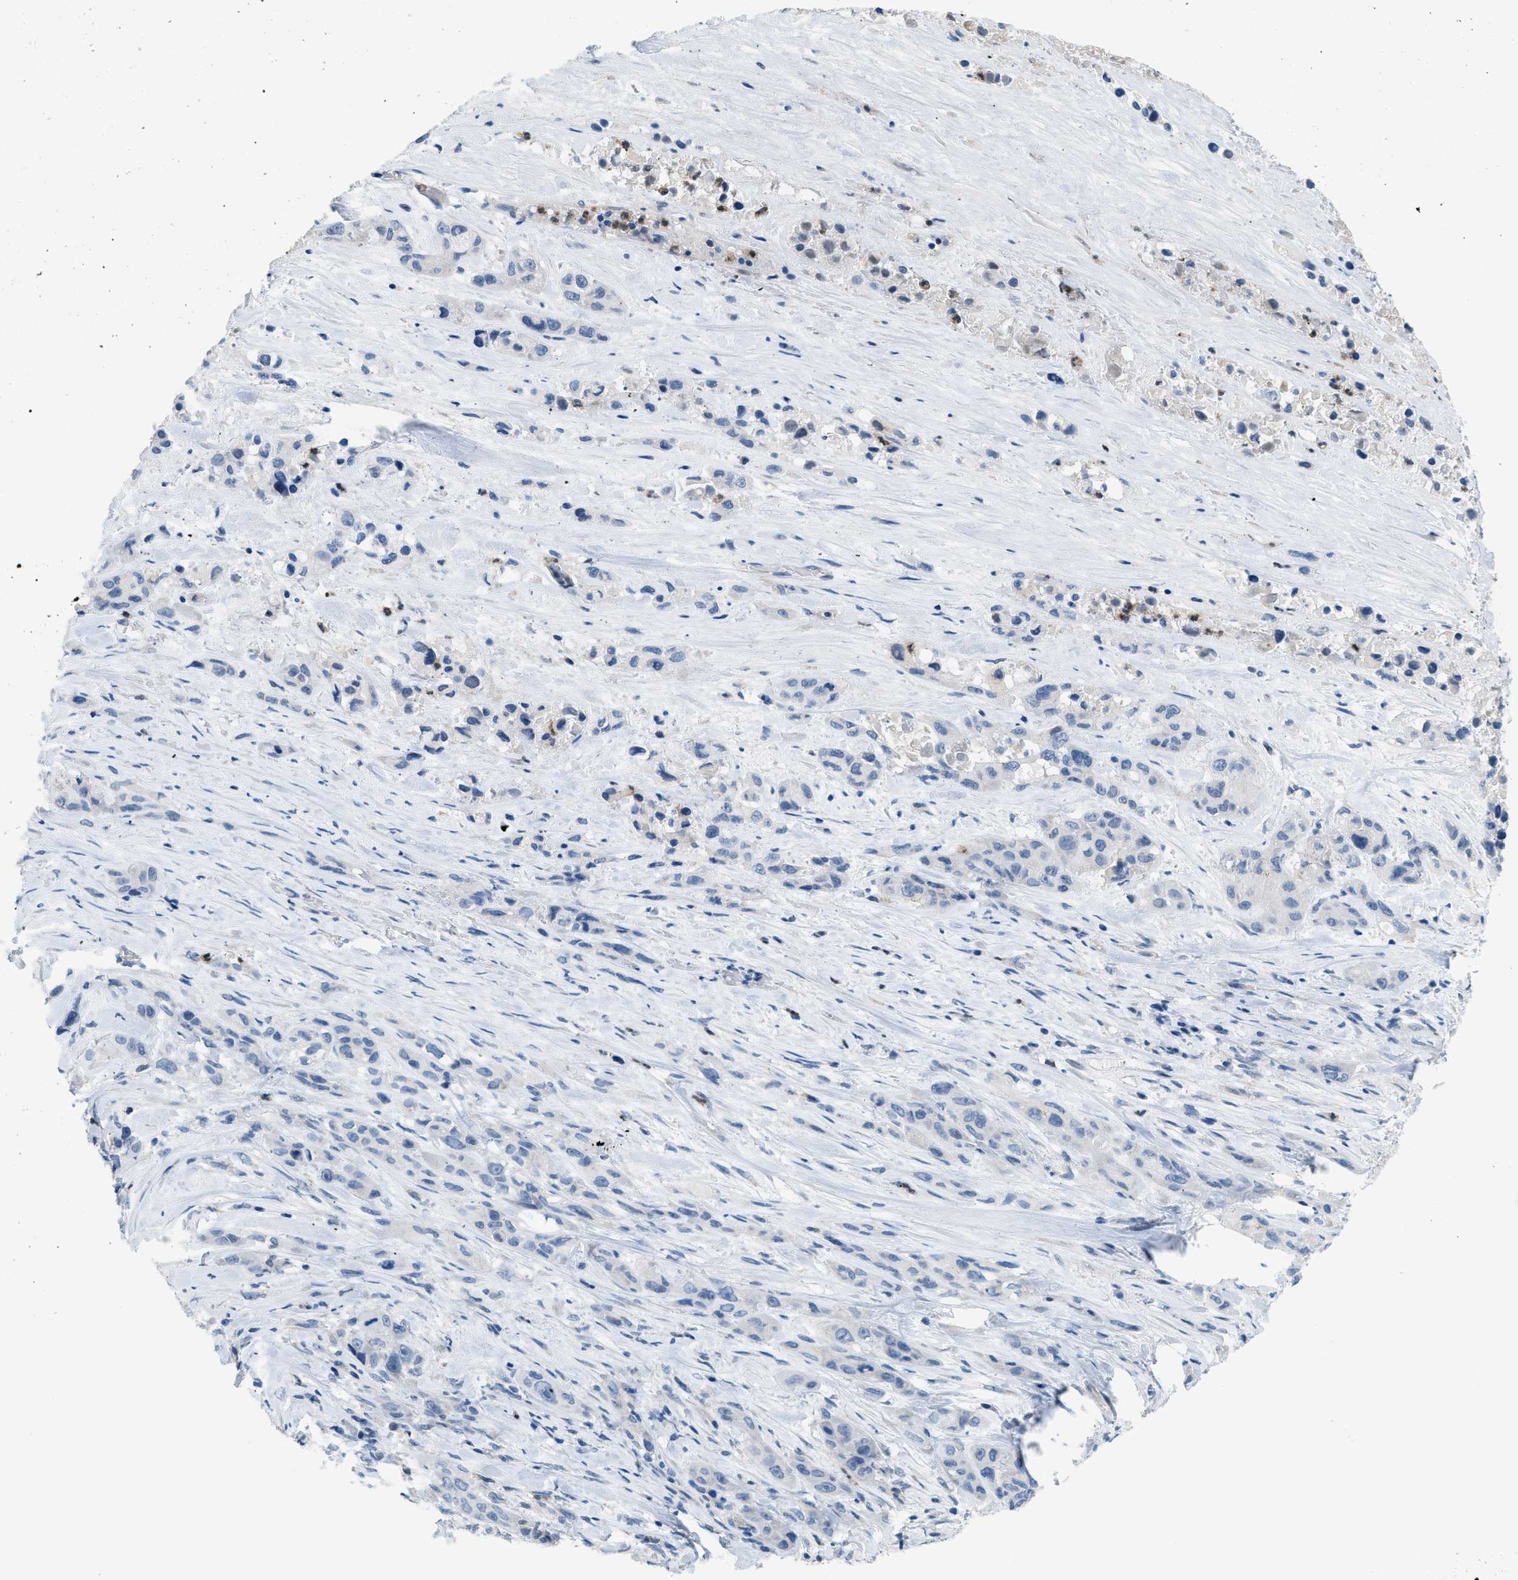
{"staining": {"intensity": "negative", "quantity": "none", "location": "none"}, "tissue": "pancreatic cancer", "cell_type": "Tumor cells", "image_type": "cancer", "snomed": [{"axis": "morphology", "description": "Adenocarcinoma, NOS"}, {"axis": "topography", "description": "Pancreas"}], "caption": "Immunohistochemistry histopathology image of neoplastic tissue: human adenocarcinoma (pancreatic) stained with DAB displays no significant protein expression in tumor cells.", "gene": "CRB3", "patient": {"sex": "male", "age": 53}}